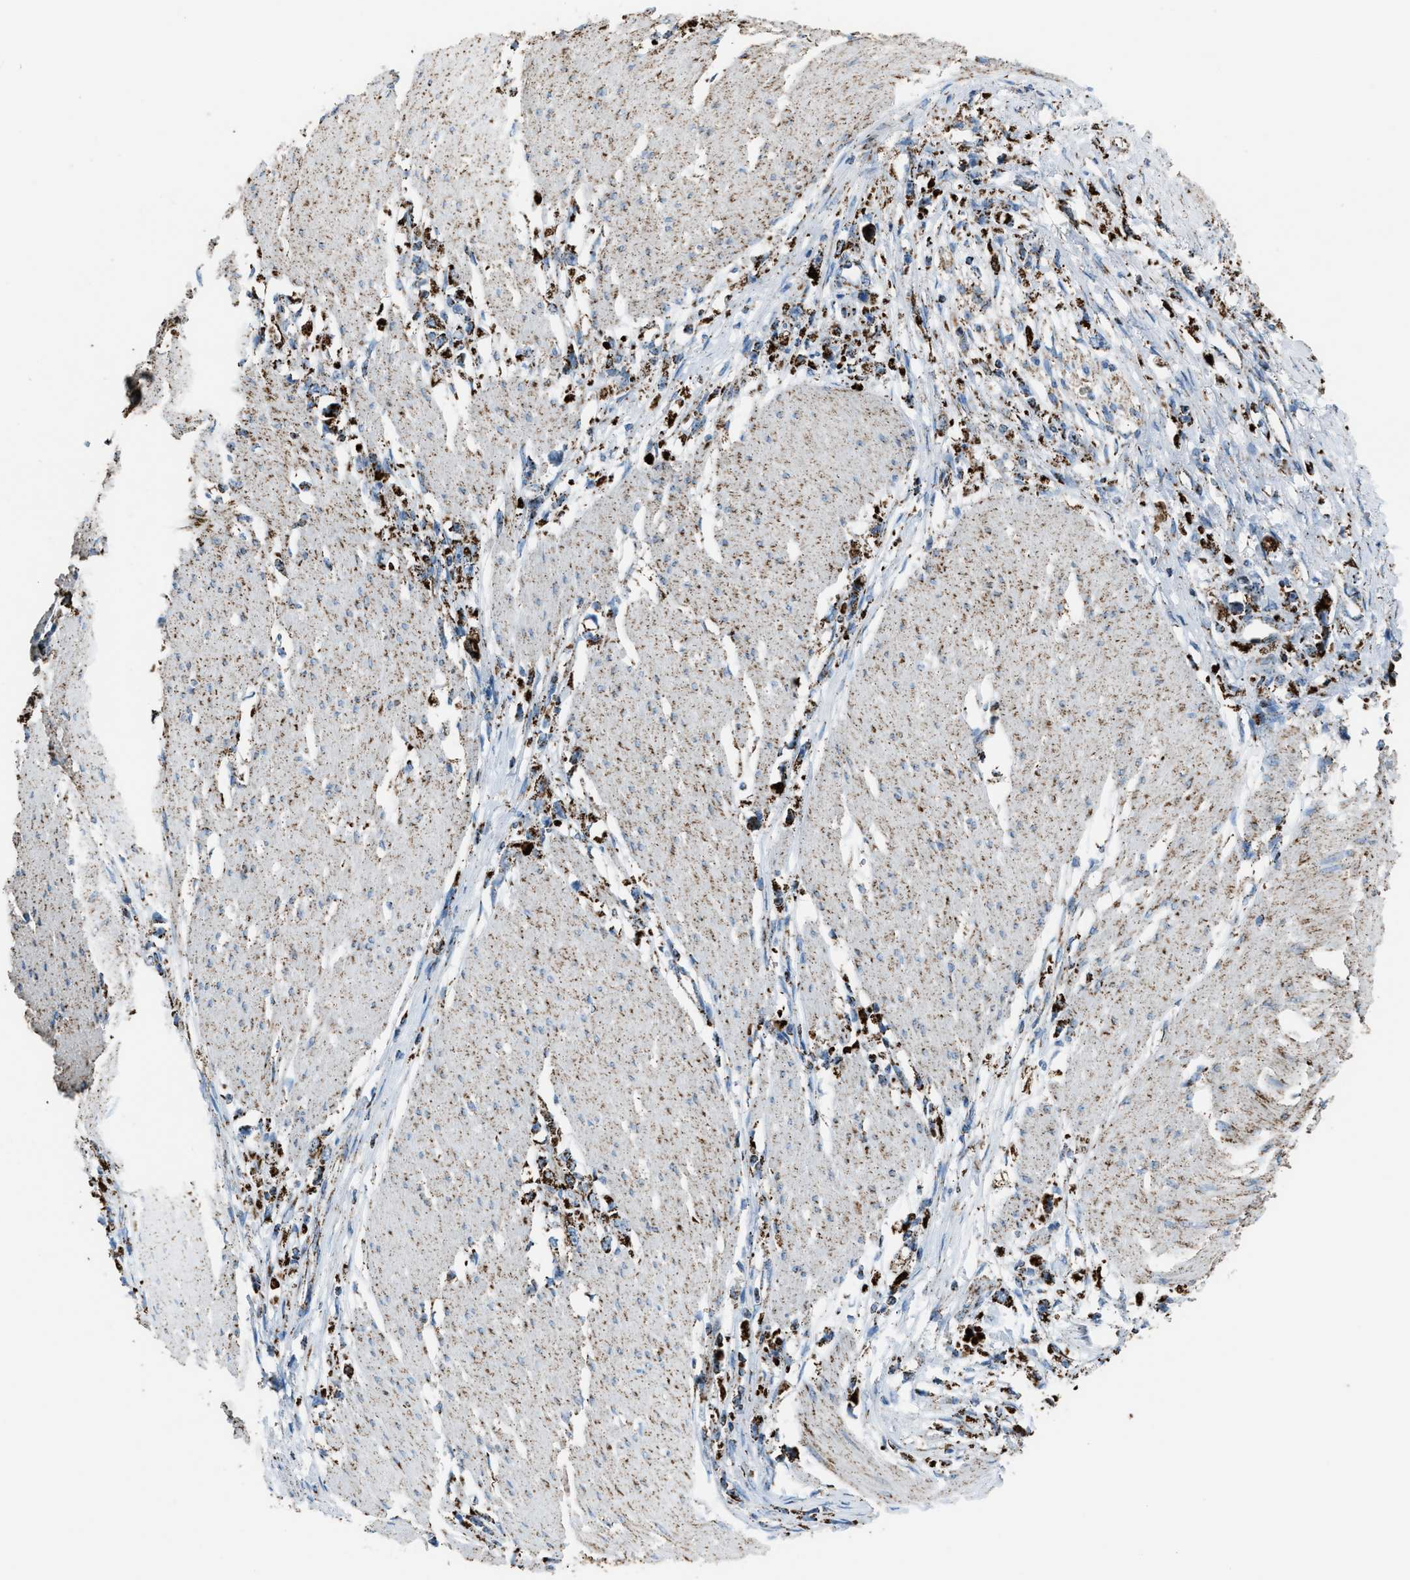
{"staining": {"intensity": "strong", "quantity": ">75%", "location": "cytoplasmic/membranous"}, "tissue": "stomach cancer", "cell_type": "Tumor cells", "image_type": "cancer", "snomed": [{"axis": "morphology", "description": "Adenocarcinoma, NOS"}, {"axis": "topography", "description": "Stomach"}], "caption": "Immunohistochemical staining of stomach adenocarcinoma exhibits high levels of strong cytoplasmic/membranous staining in approximately >75% of tumor cells.", "gene": "MDH2", "patient": {"sex": "female", "age": 59}}